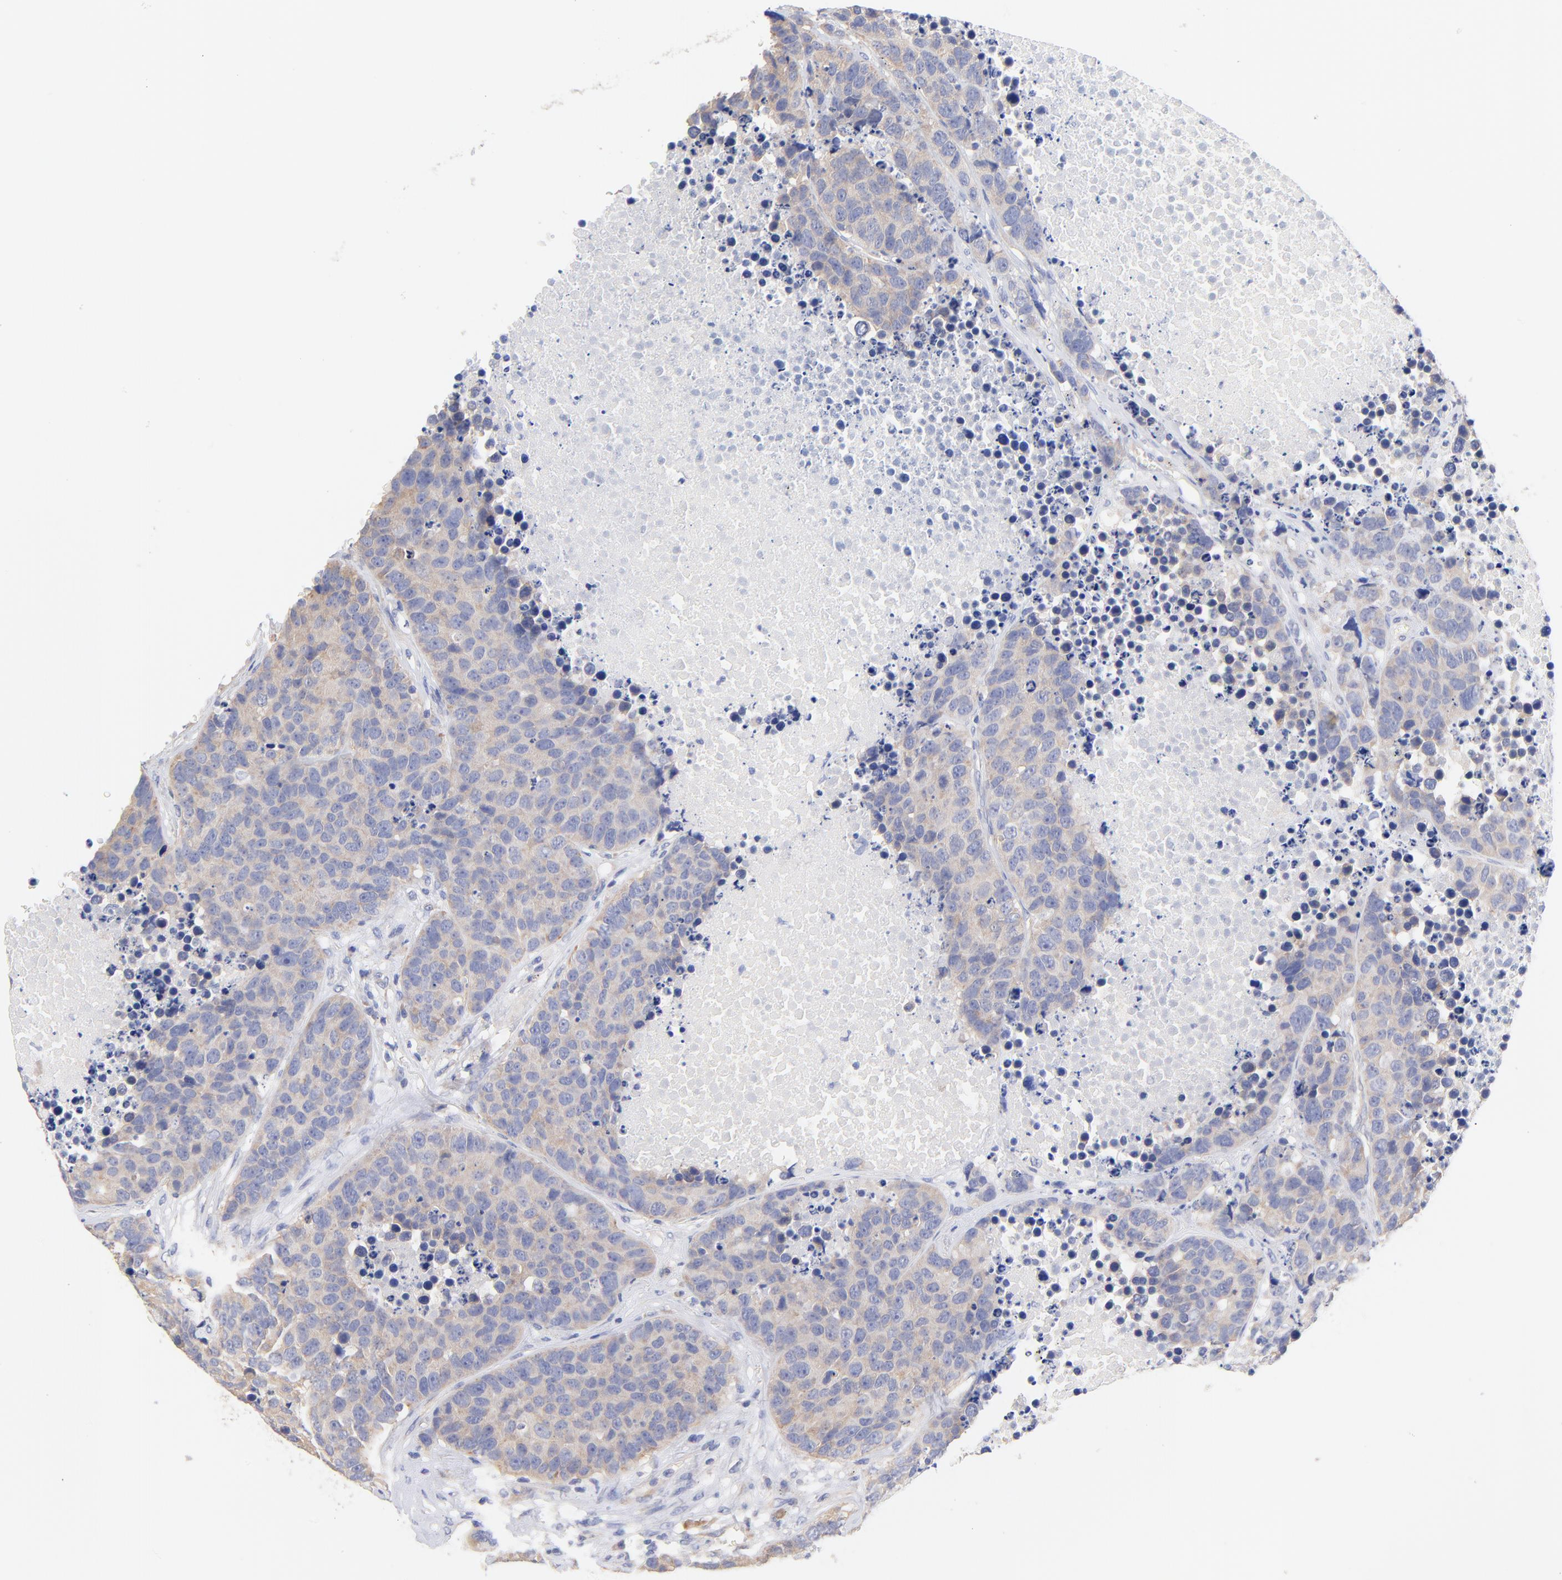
{"staining": {"intensity": "weak", "quantity": ">75%", "location": "cytoplasmic/membranous"}, "tissue": "carcinoid", "cell_type": "Tumor cells", "image_type": "cancer", "snomed": [{"axis": "morphology", "description": "Carcinoid, malignant, NOS"}, {"axis": "topography", "description": "Lung"}], "caption": "Tumor cells exhibit low levels of weak cytoplasmic/membranous expression in about >75% of cells in human malignant carcinoid. (DAB IHC, brown staining for protein, blue staining for nuclei).", "gene": "TNFRSF13C", "patient": {"sex": "male", "age": 60}}